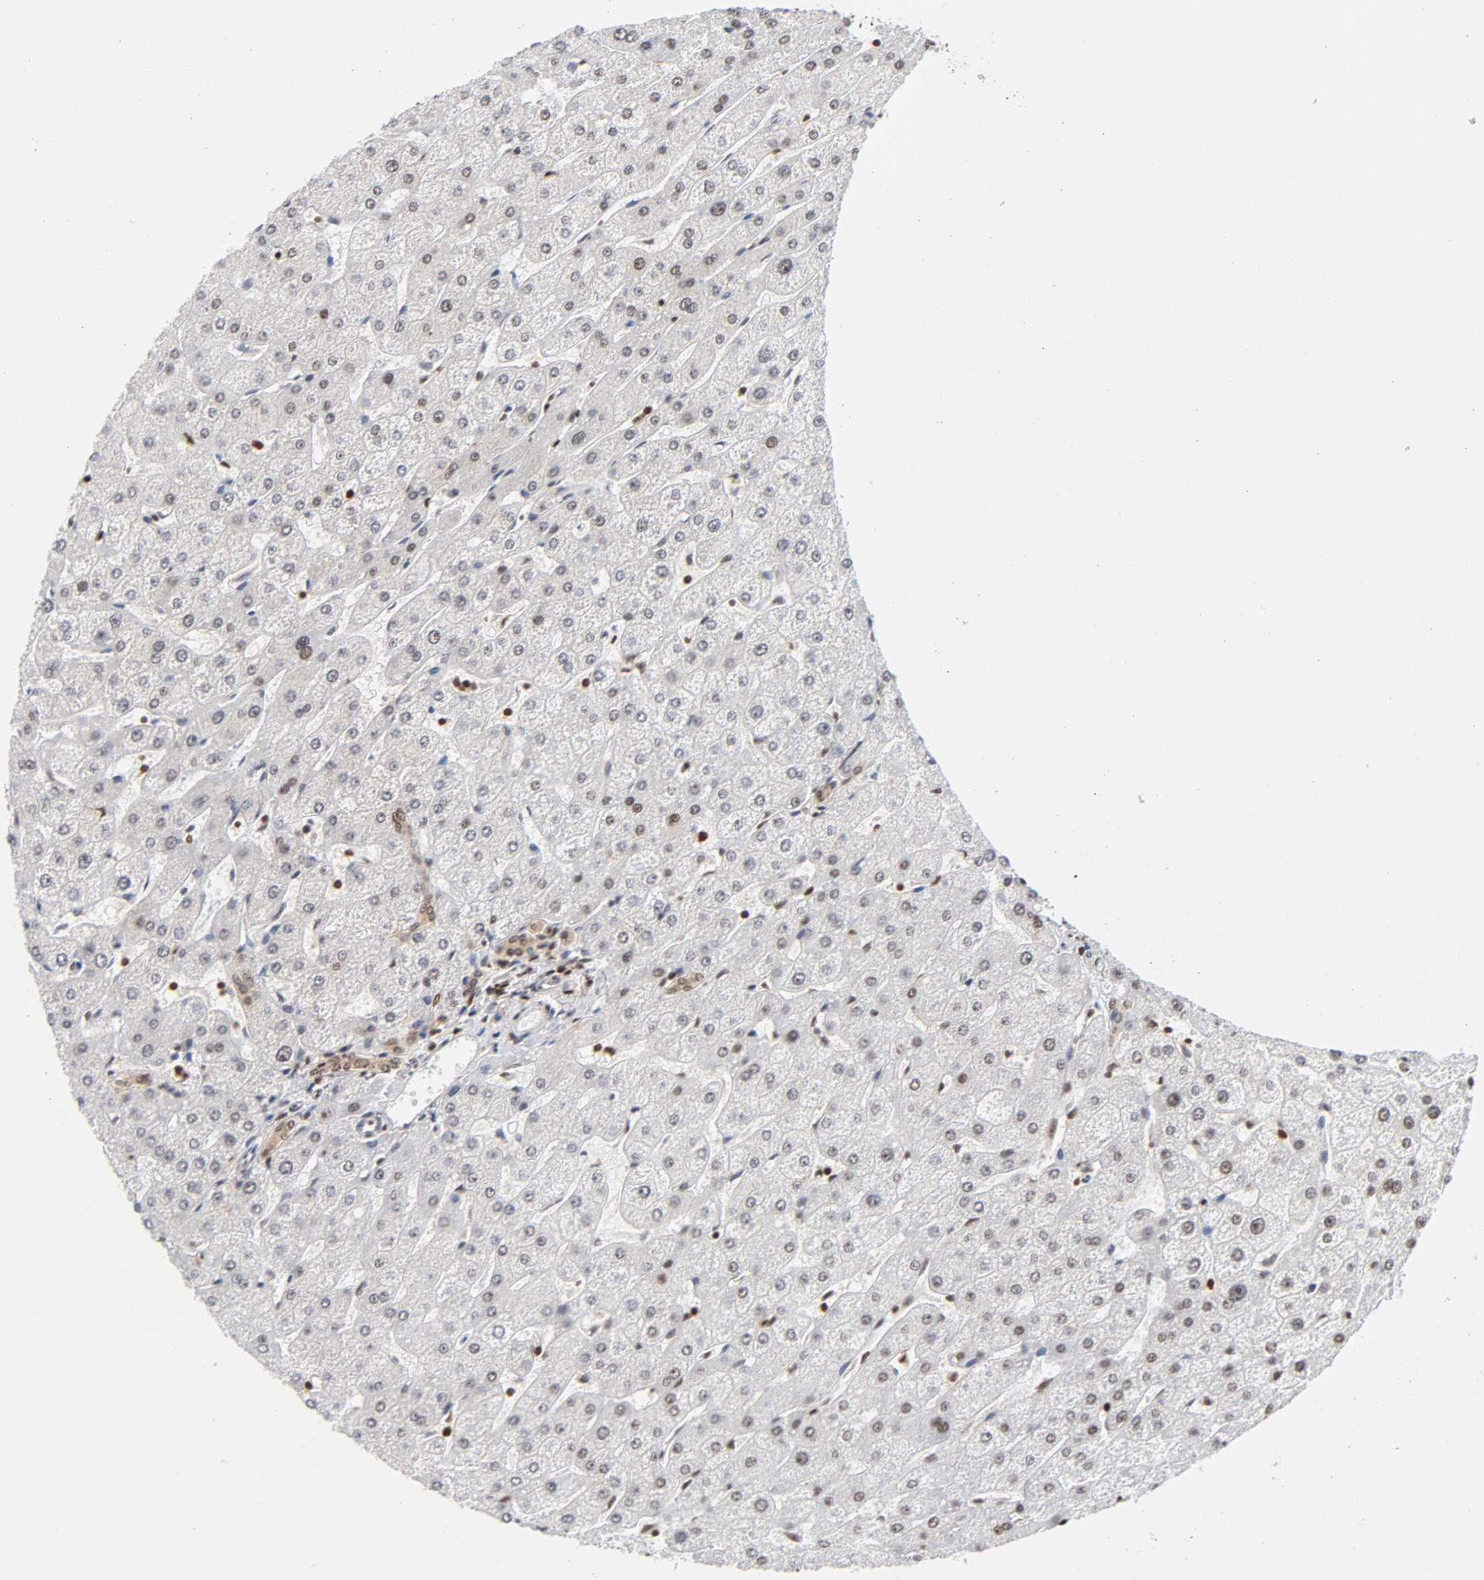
{"staining": {"intensity": "weak", "quantity": ">75%", "location": "nuclear"}, "tissue": "liver", "cell_type": "Cholangiocytes", "image_type": "normal", "snomed": [{"axis": "morphology", "description": "Normal tissue, NOS"}, {"axis": "topography", "description": "Liver"}], "caption": "This histopathology image shows immunohistochemistry (IHC) staining of unremarkable human liver, with low weak nuclear staining in about >75% of cholangiocytes.", "gene": "ILKAP", "patient": {"sex": "male", "age": 67}}